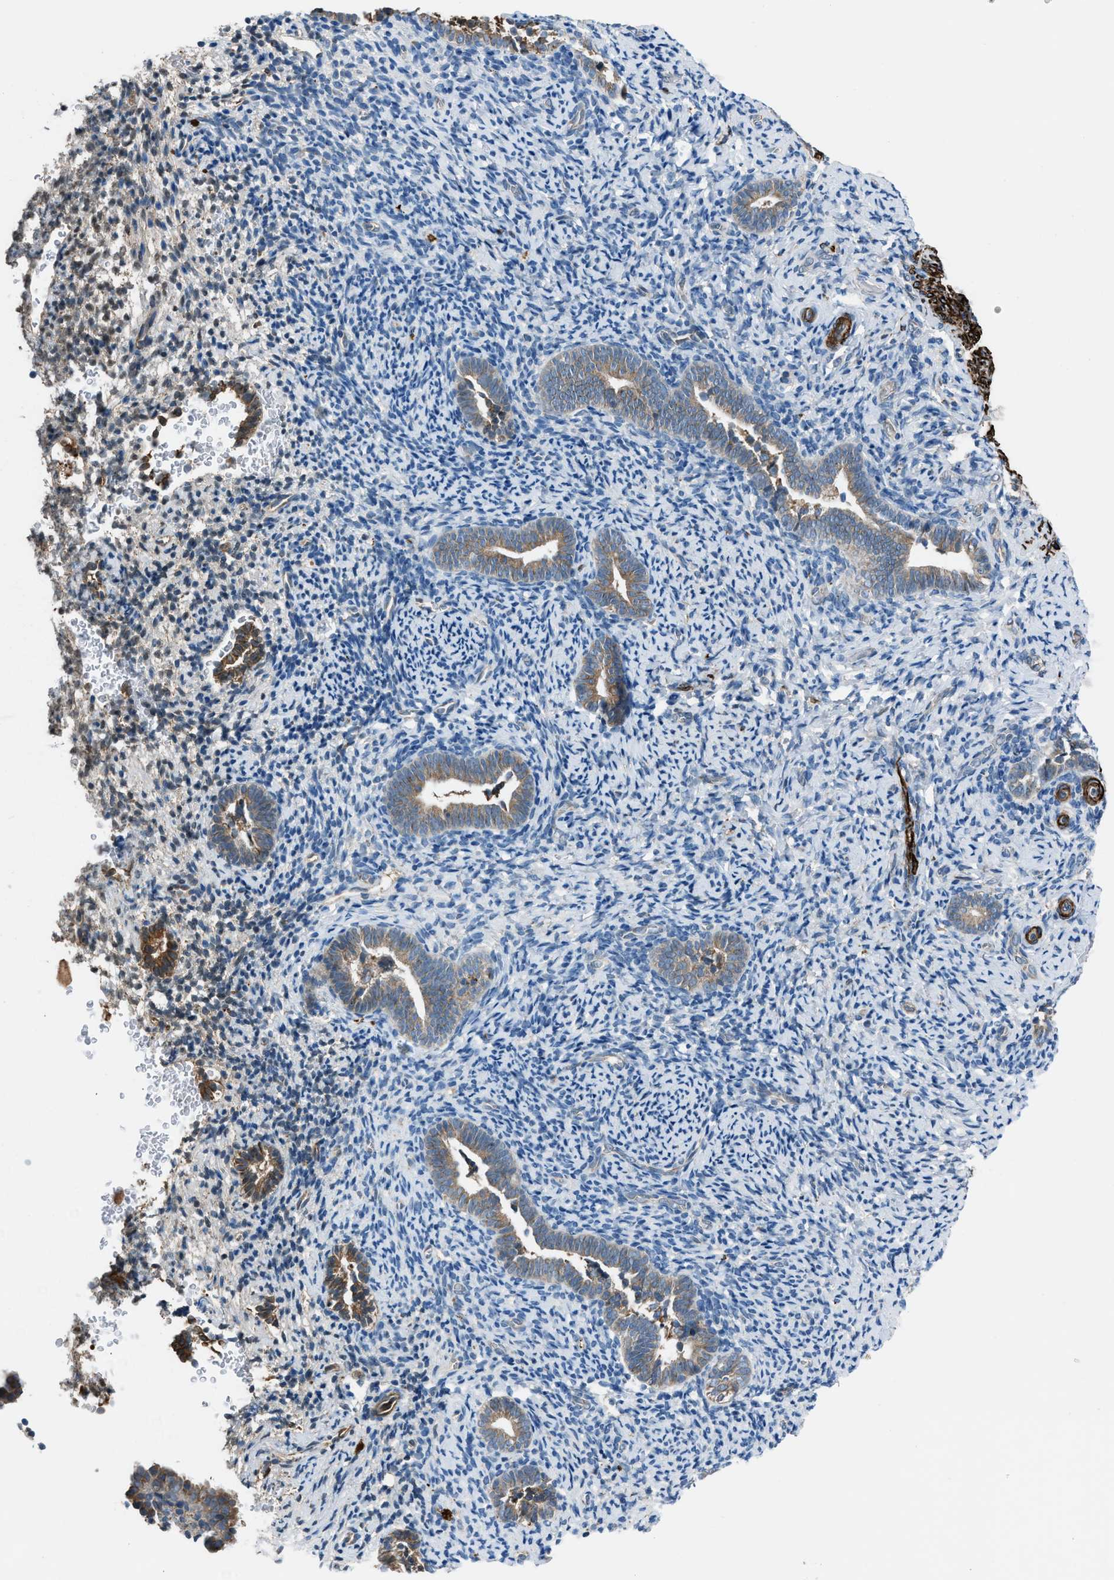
{"staining": {"intensity": "negative", "quantity": "none", "location": "none"}, "tissue": "endometrium", "cell_type": "Cells in endometrial stroma", "image_type": "normal", "snomed": [{"axis": "morphology", "description": "Normal tissue, NOS"}, {"axis": "topography", "description": "Endometrium"}], "caption": "IHC of benign endometrium reveals no positivity in cells in endometrial stroma.", "gene": "LMBR1", "patient": {"sex": "female", "age": 51}}